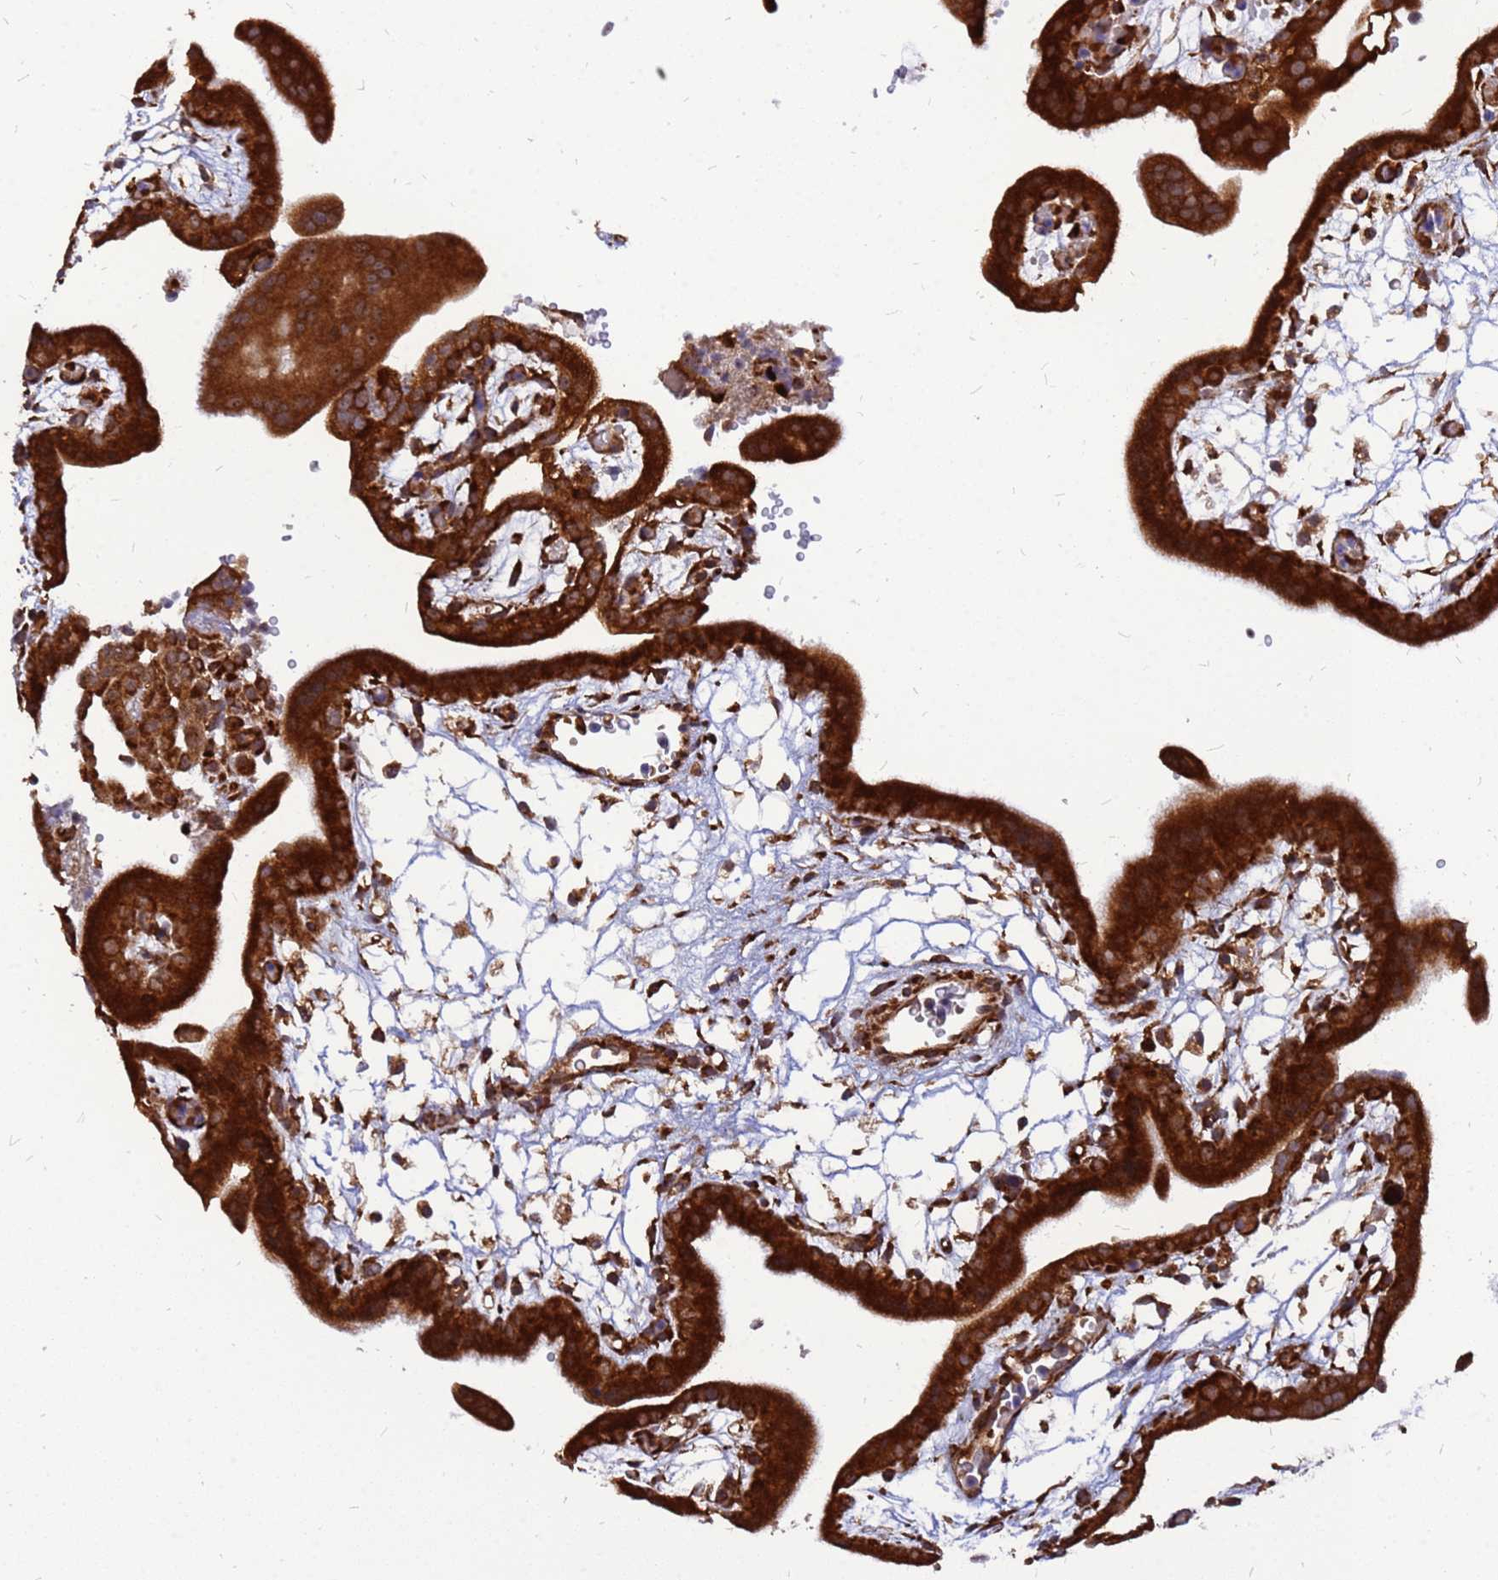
{"staining": {"intensity": "strong", "quantity": ">75%", "location": "cytoplasmic/membranous"}, "tissue": "placenta", "cell_type": "Decidual cells", "image_type": "normal", "snomed": [{"axis": "morphology", "description": "Normal tissue, NOS"}, {"axis": "topography", "description": "Placenta"}], "caption": "Placenta was stained to show a protein in brown. There is high levels of strong cytoplasmic/membranous positivity in approximately >75% of decidual cells.", "gene": "RPL8", "patient": {"sex": "female", "age": 18}}